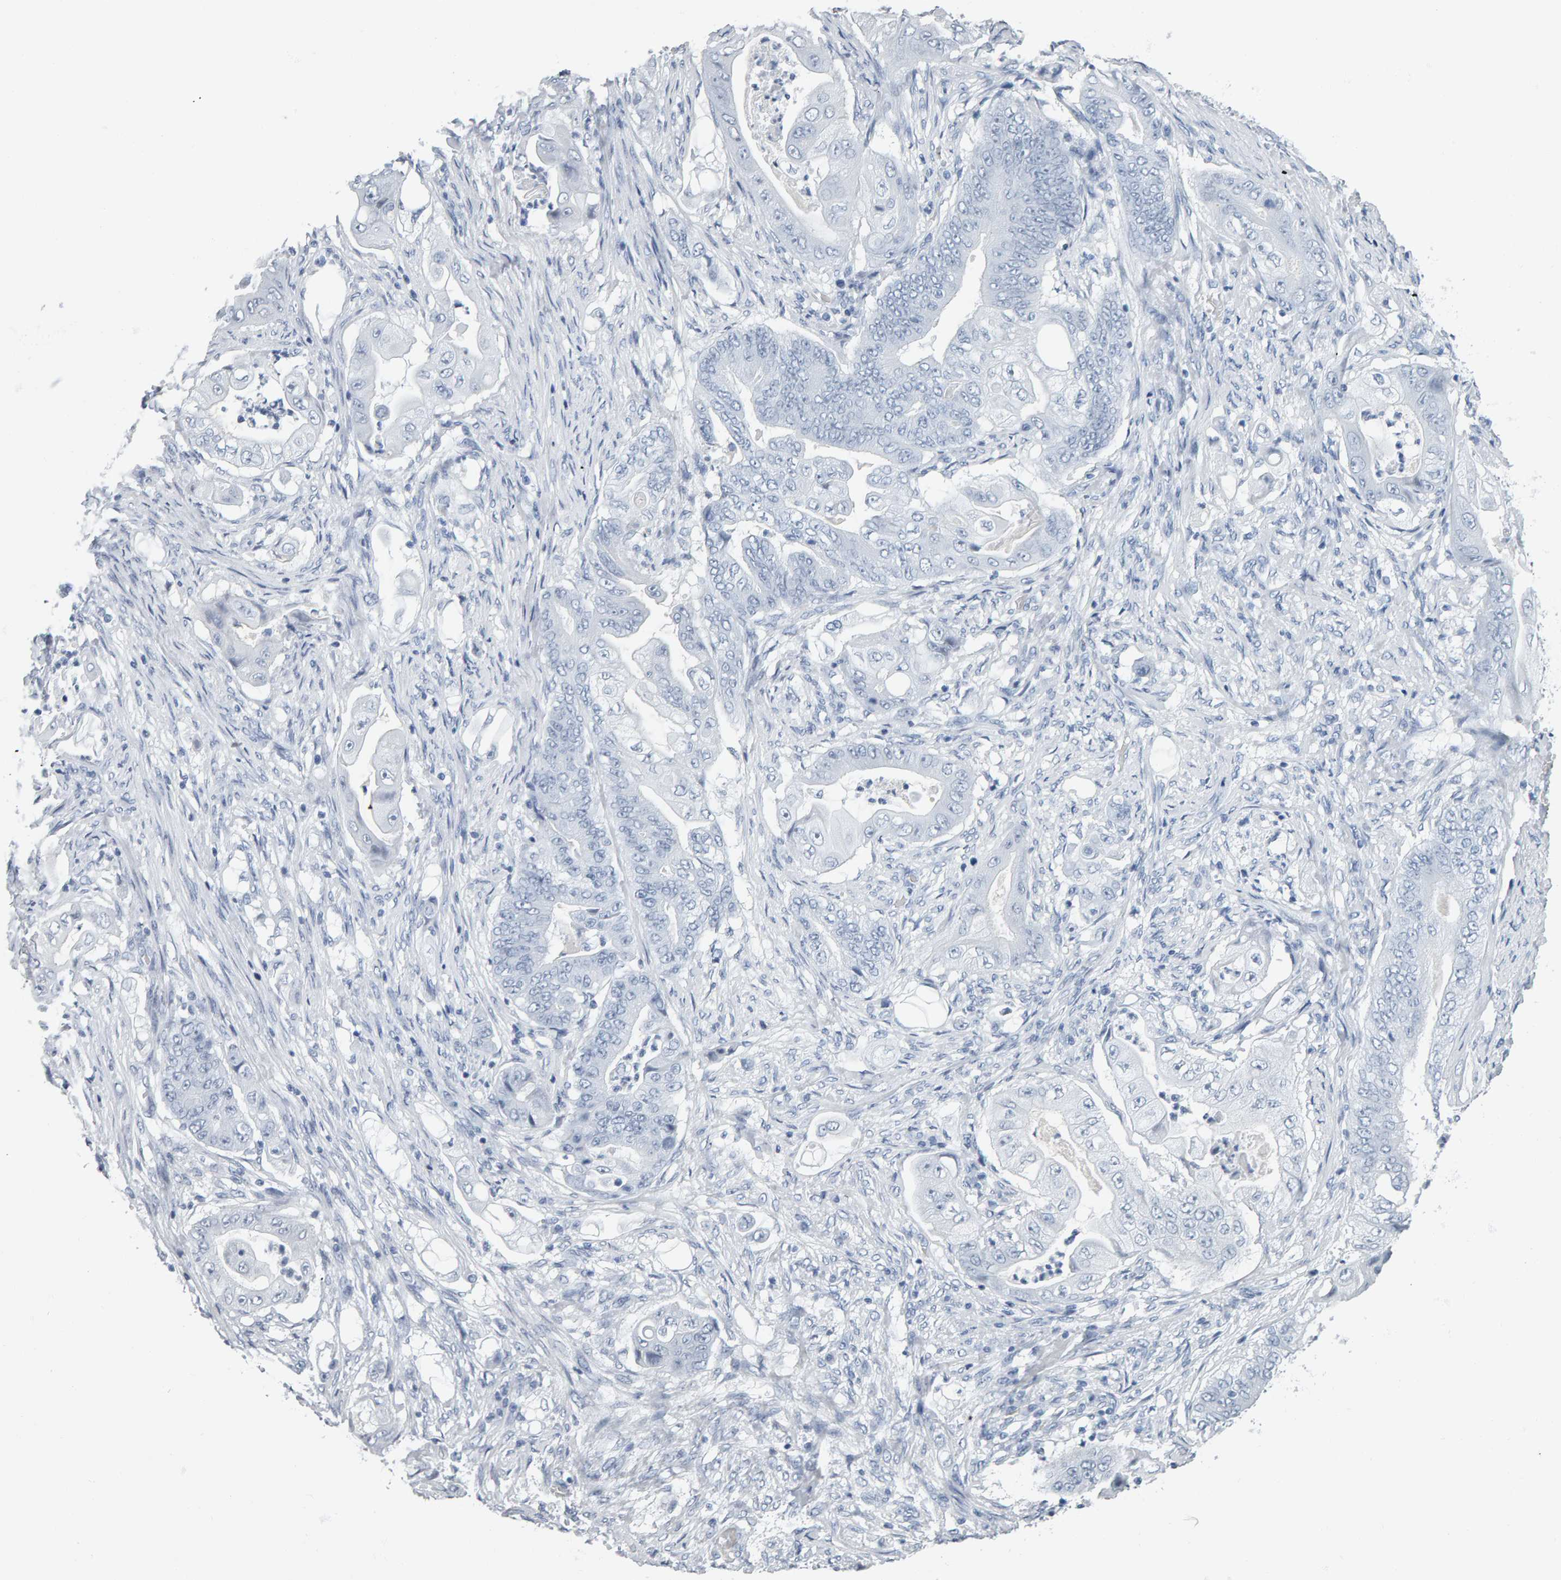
{"staining": {"intensity": "negative", "quantity": "none", "location": "none"}, "tissue": "stomach cancer", "cell_type": "Tumor cells", "image_type": "cancer", "snomed": [{"axis": "morphology", "description": "Adenocarcinoma, NOS"}, {"axis": "topography", "description": "Stomach"}], "caption": "Immunohistochemistry (IHC) photomicrograph of stomach adenocarcinoma stained for a protein (brown), which demonstrates no staining in tumor cells.", "gene": "SPACA3", "patient": {"sex": "female", "age": 73}}